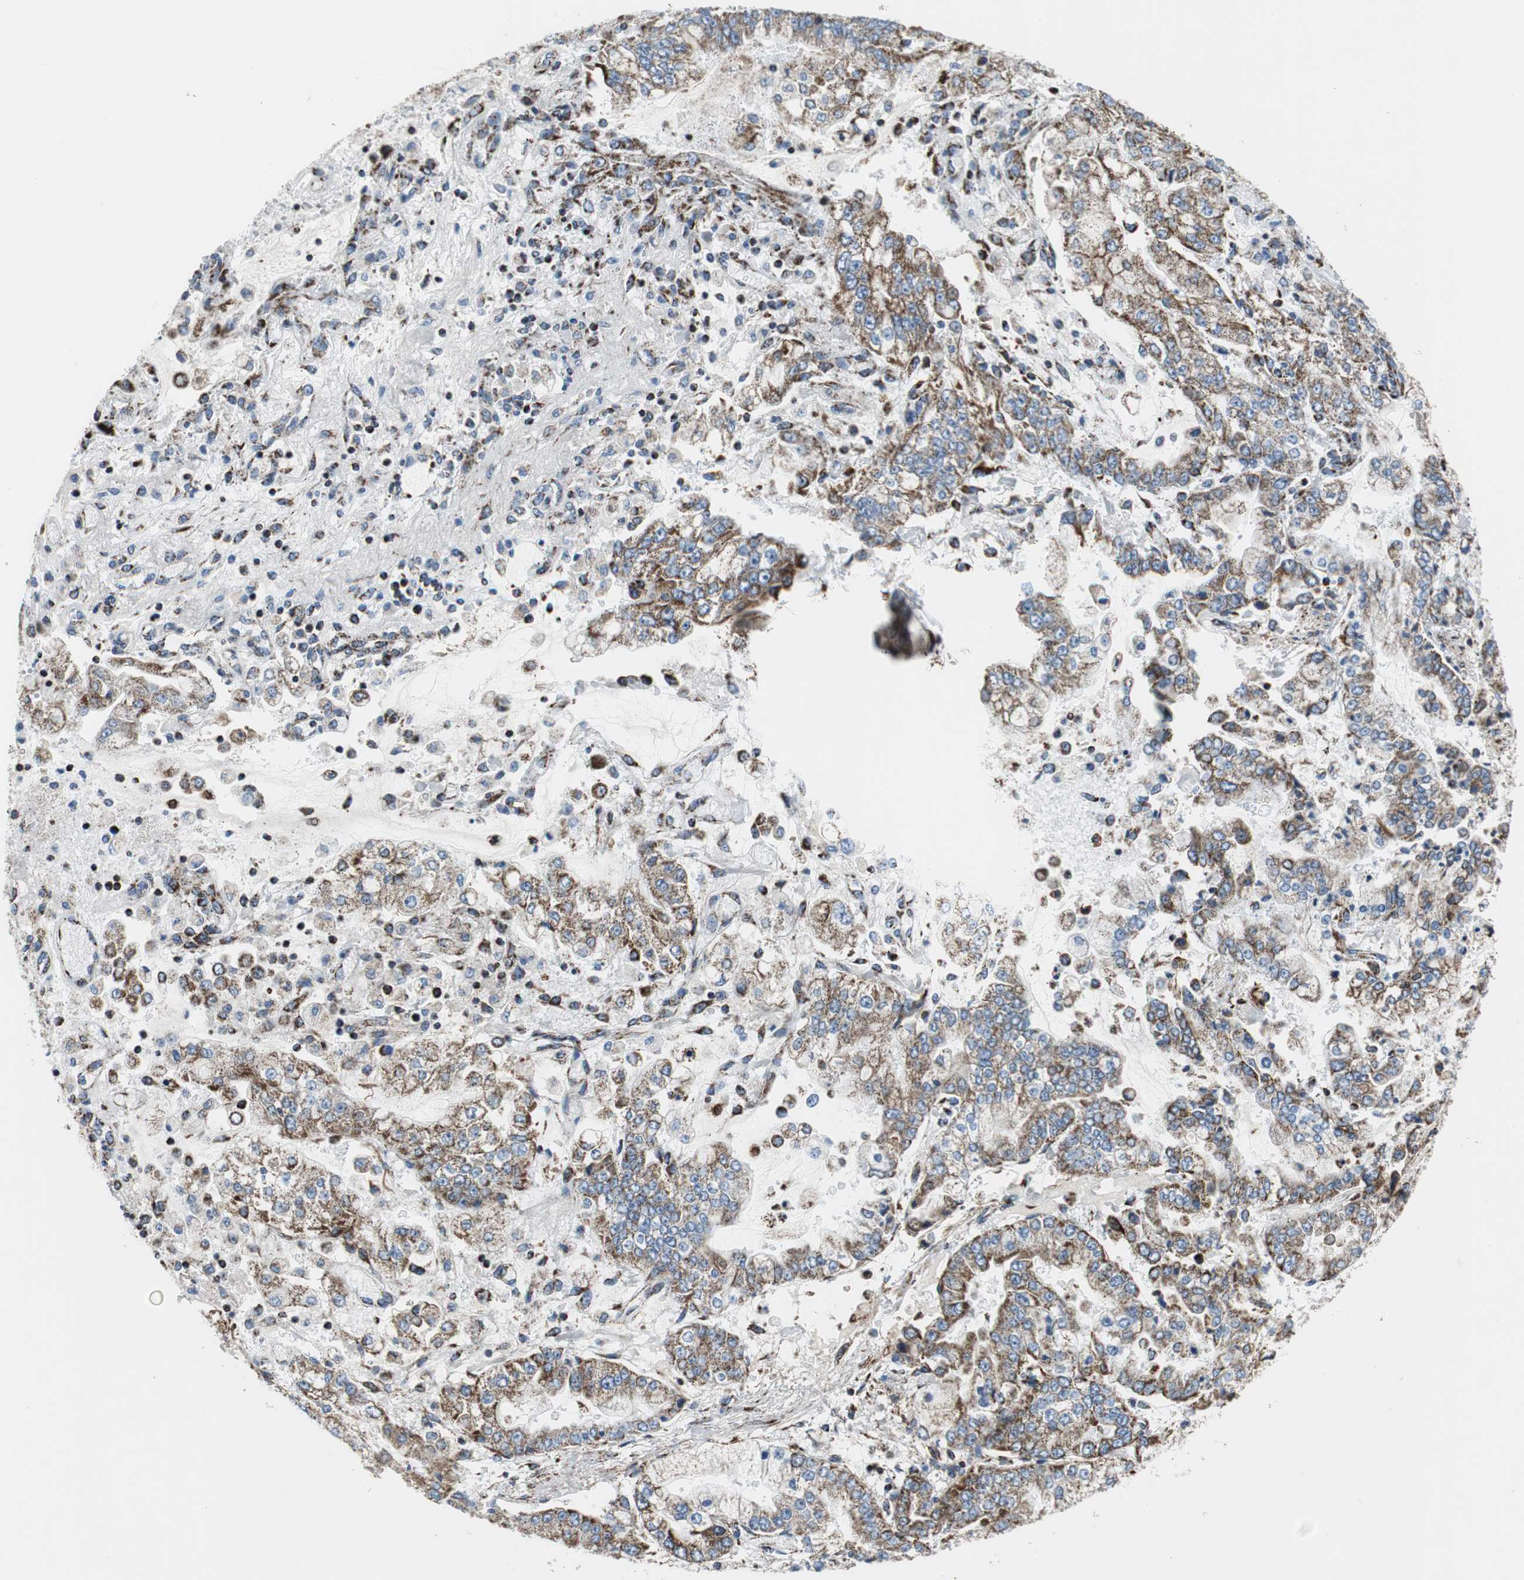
{"staining": {"intensity": "strong", "quantity": ">75%", "location": "cytoplasmic/membranous"}, "tissue": "stomach cancer", "cell_type": "Tumor cells", "image_type": "cancer", "snomed": [{"axis": "morphology", "description": "Adenocarcinoma, NOS"}, {"axis": "topography", "description": "Stomach"}], "caption": "Human stomach cancer (adenocarcinoma) stained with a brown dye reveals strong cytoplasmic/membranous positive staining in about >75% of tumor cells.", "gene": "C1QTNF7", "patient": {"sex": "male", "age": 76}}